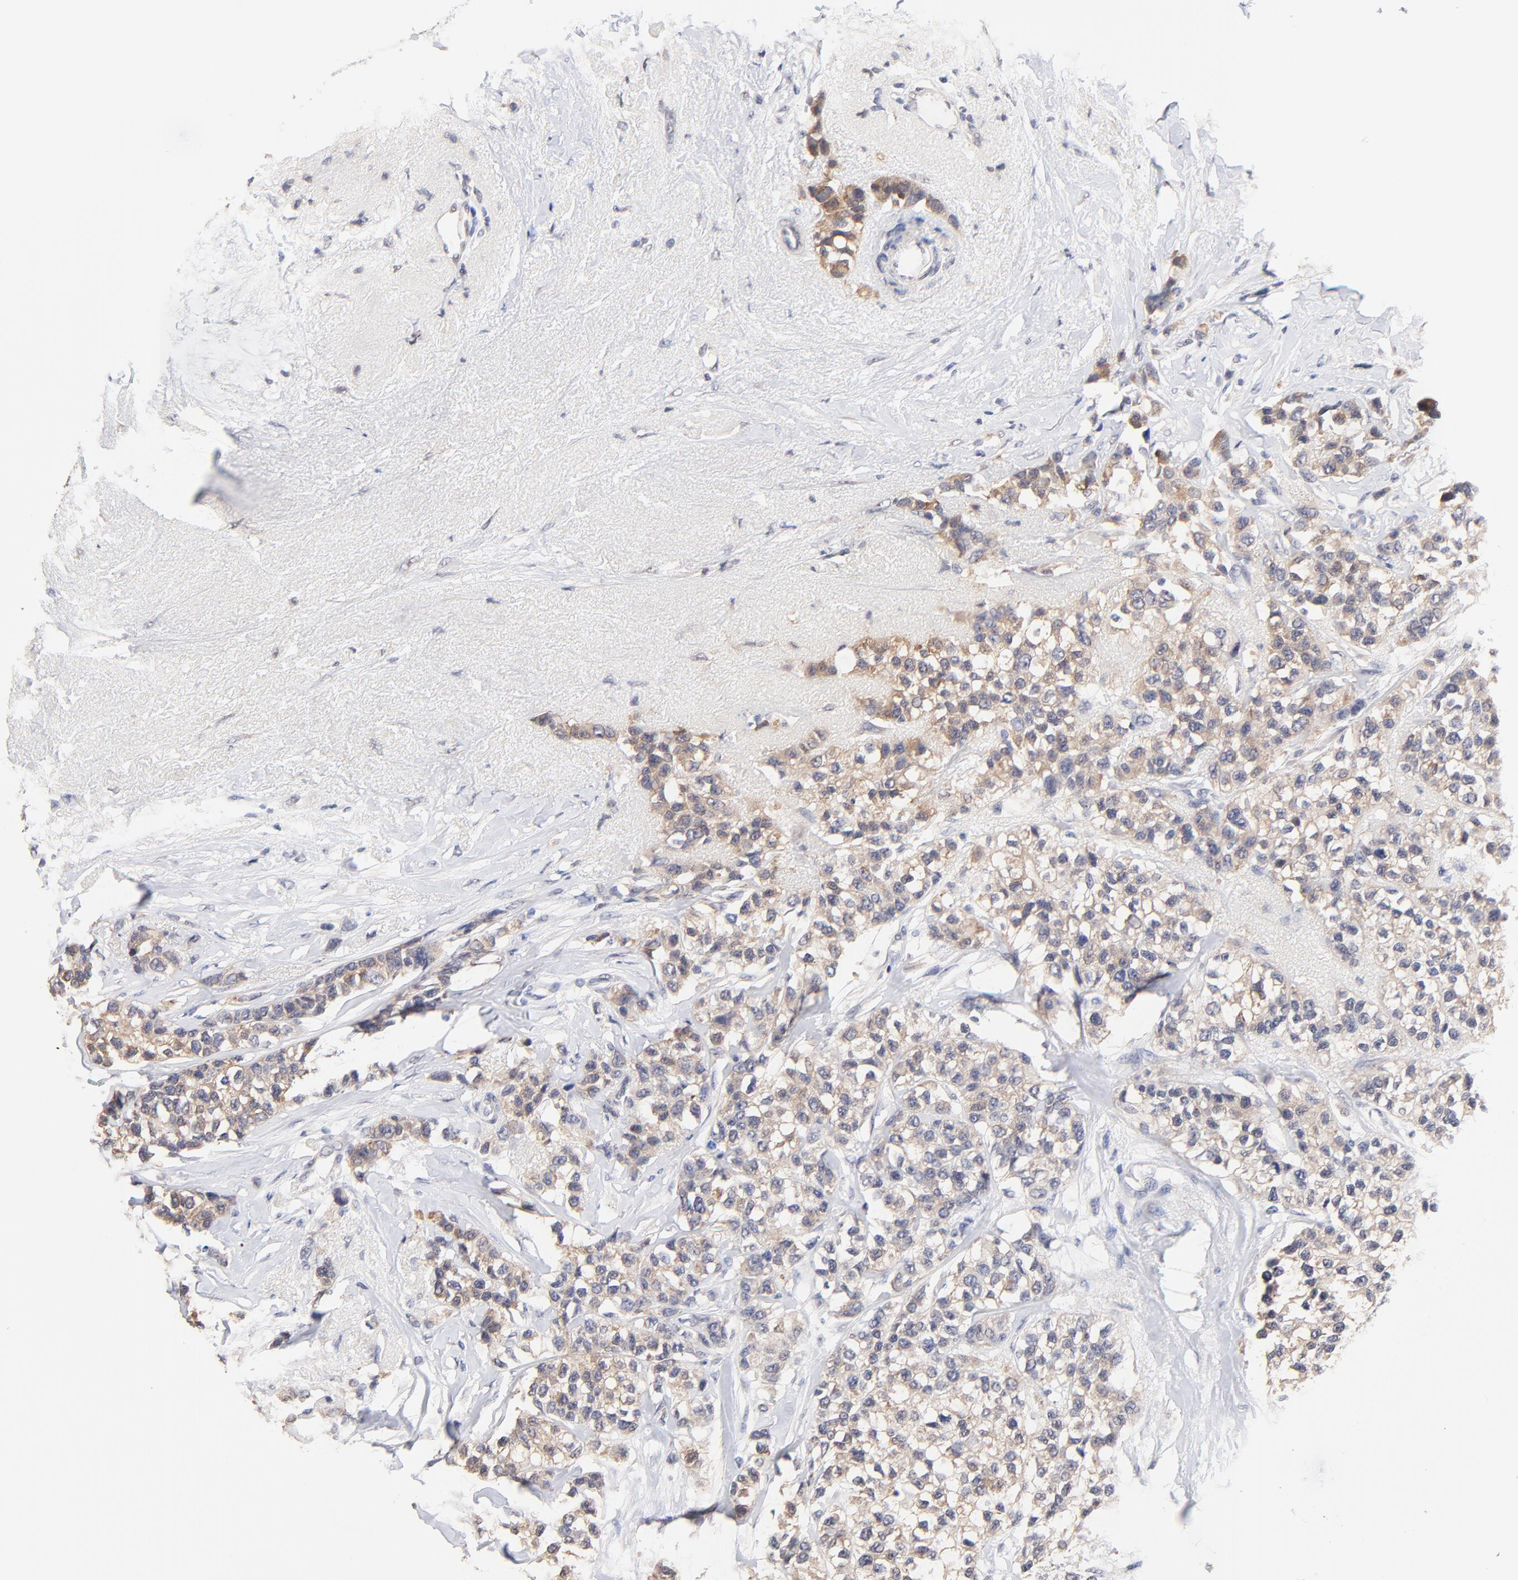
{"staining": {"intensity": "moderate", "quantity": ">75%", "location": "cytoplasmic/membranous"}, "tissue": "breast cancer", "cell_type": "Tumor cells", "image_type": "cancer", "snomed": [{"axis": "morphology", "description": "Duct carcinoma"}, {"axis": "topography", "description": "Breast"}], "caption": "Breast cancer (invasive ductal carcinoma) was stained to show a protein in brown. There is medium levels of moderate cytoplasmic/membranous positivity in about >75% of tumor cells.", "gene": "RIBC2", "patient": {"sex": "female", "age": 51}}